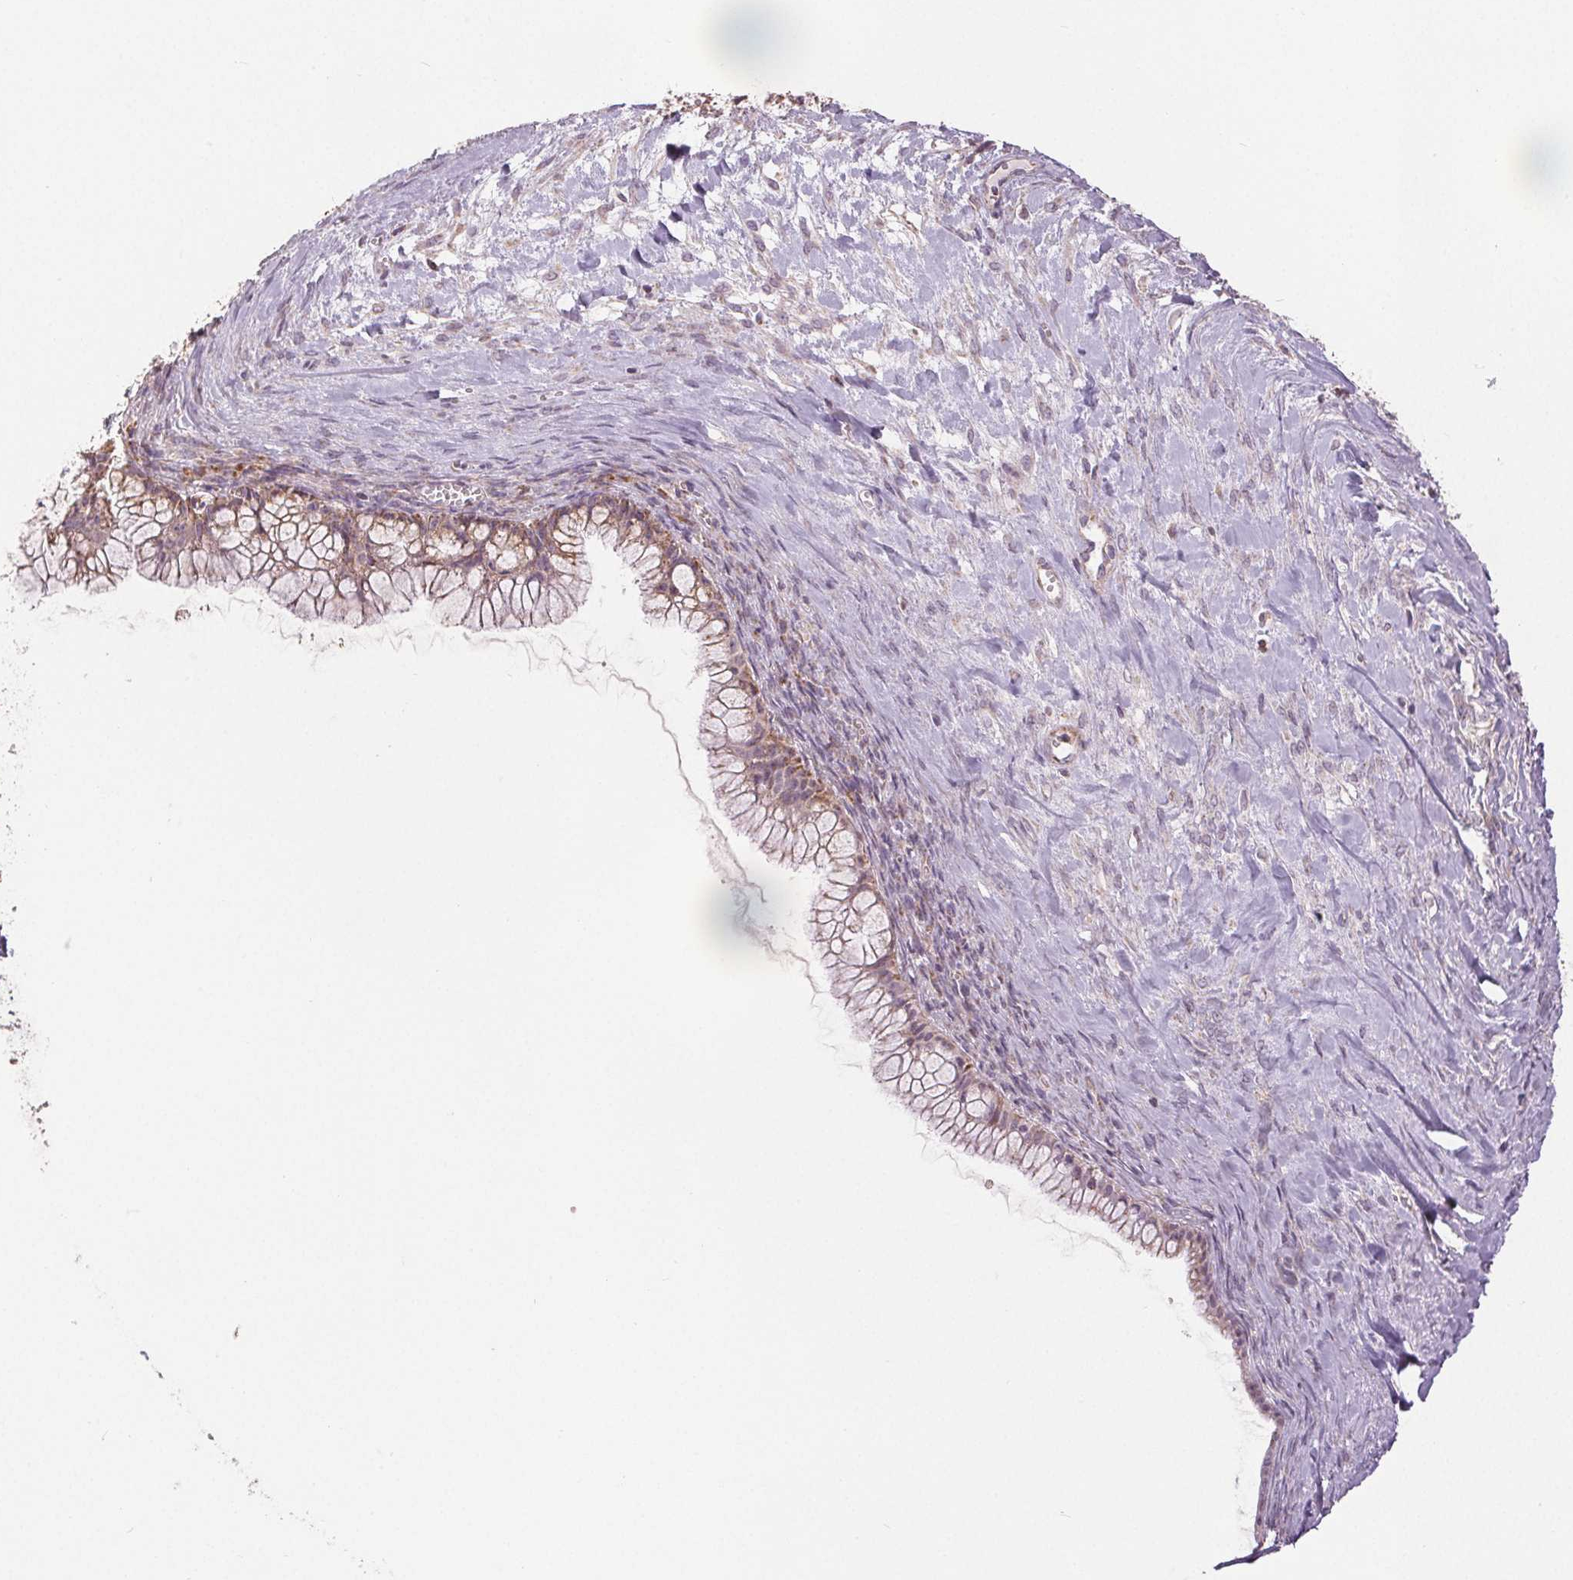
{"staining": {"intensity": "weak", "quantity": "25%-75%", "location": "cytoplasmic/membranous"}, "tissue": "ovarian cancer", "cell_type": "Tumor cells", "image_type": "cancer", "snomed": [{"axis": "morphology", "description": "Cystadenocarcinoma, mucinous, NOS"}, {"axis": "topography", "description": "Ovary"}], "caption": "An image showing weak cytoplasmic/membranous expression in about 25%-75% of tumor cells in mucinous cystadenocarcinoma (ovarian), as visualized by brown immunohistochemical staining.", "gene": "SDHB", "patient": {"sex": "female", "age": 41}}